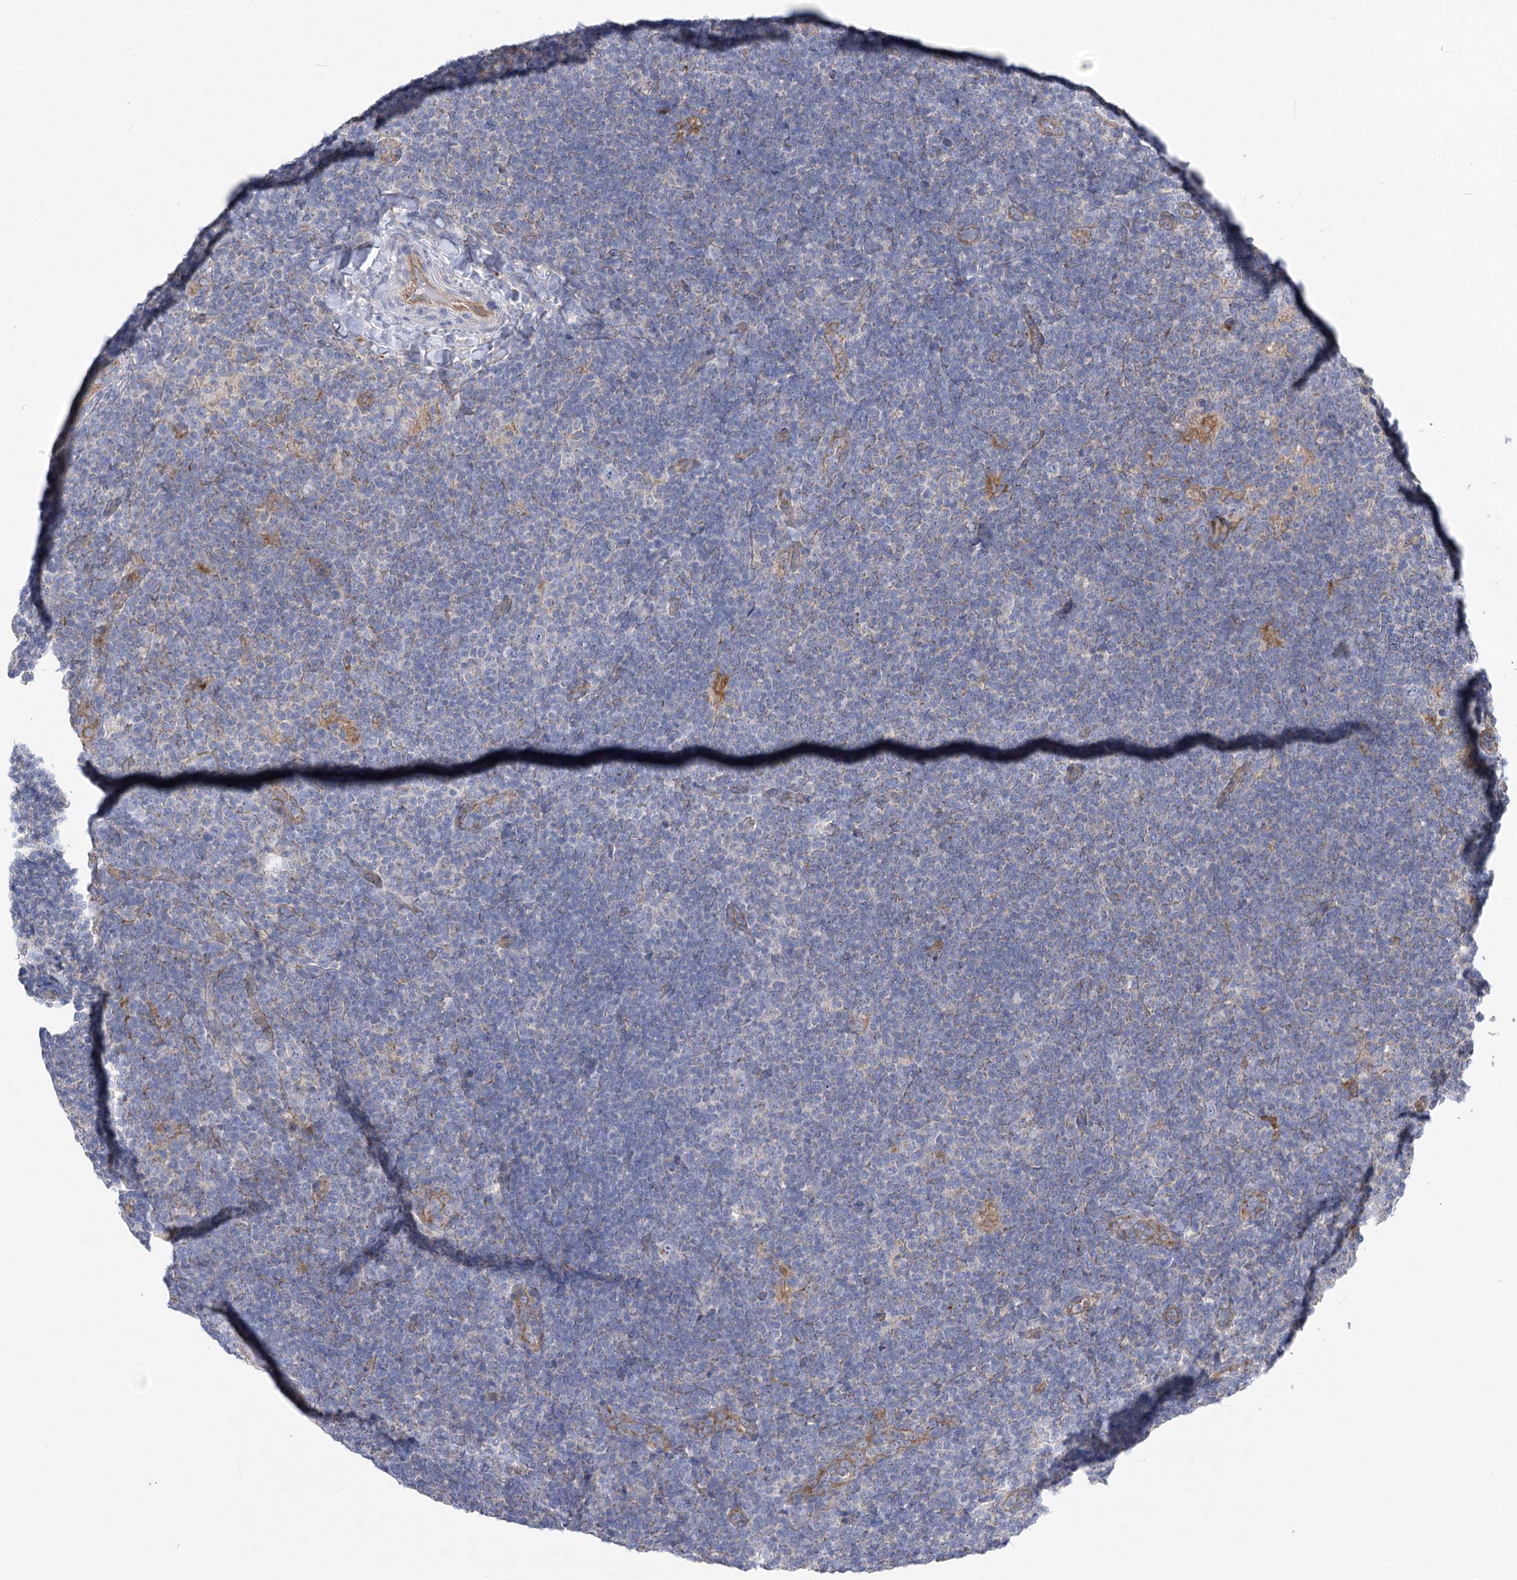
{"staining": {"intensity": "negative", "quantity": "none", "location": "none"}, "tissue": "lymphoma", "cell_type": "Tumor cells", "image_type": "cancer", "snomed": [{"axis": "morphology", "description": "Hodgkin's disease, NOS"}, {"axis": "topography", "description": "Lymph node"}], "caption": "The image reveals no staining of tumor cells in Hodgkin's disease. Nuclei are stained in blue.", "gene": "RMDN2", "patient": {"sex": "female", "age": 57}}